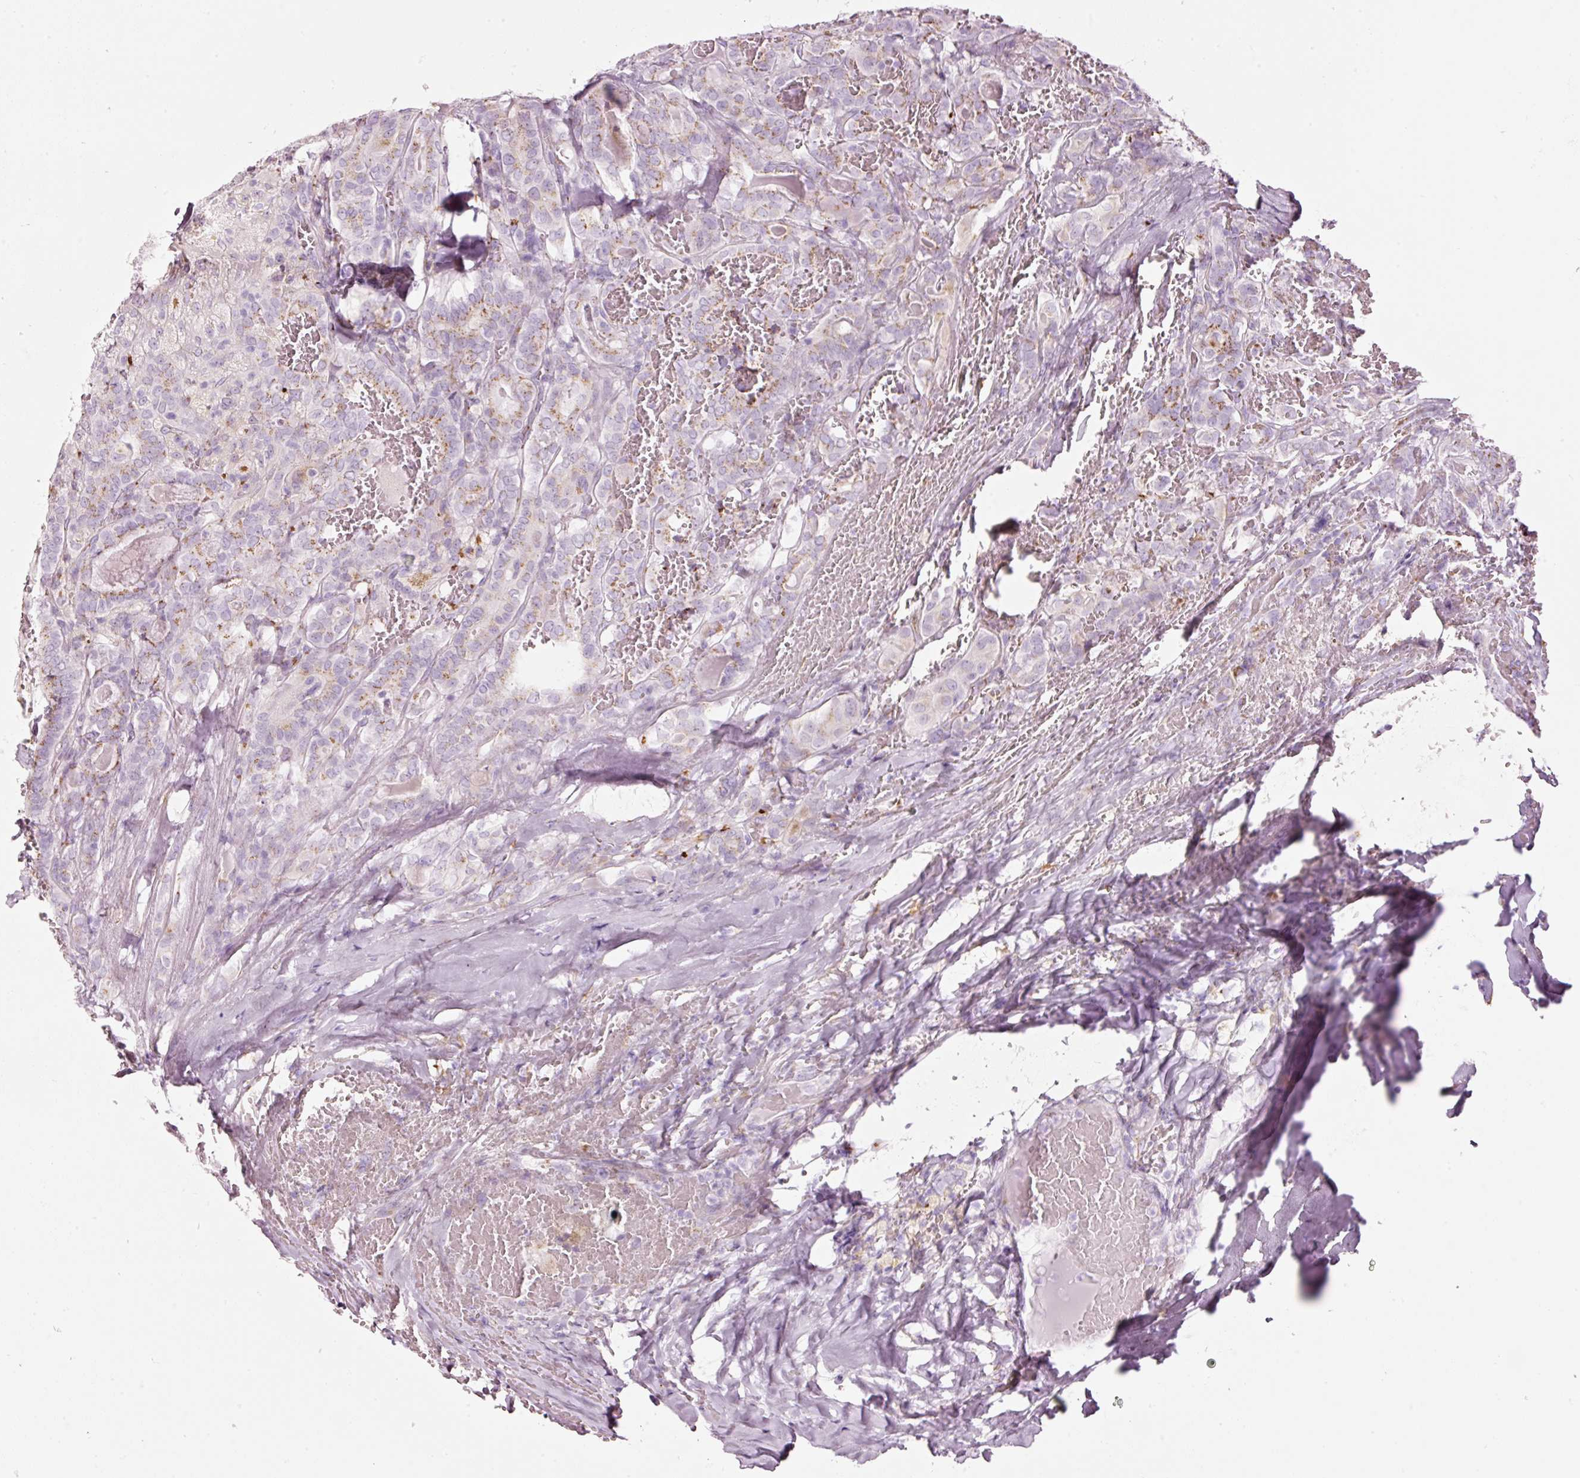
{"staining": {"intensity": "weak", "quantity": "25%-75%", "location": "cytoplasmic/membranous"}, "tissue": "thyroid cancer", "cell_type": "Tumor cells", "image_type": "cancer", "snomed": [{"axis": "morphology", "description": "Papillary adenocarcinoma, NOS"}, {"axis": "topography", "description": "Thyroid gland"}], "caption": "Immunohistochemistry (IHC) staining of thyroid papillary adenocarcinoma, which demonstrates low levels of weak cytoplasmic/membranous staining in approximately 25%-75% of tumor cells indicating weak cytoplasmic/membranous protein expression. The staining was performed using DAB (brown) for protein detection and nuclei were counterstained in hematoxylin (blue).", "gene": "SDF4", "patient": {"sex": "female", "age": 72}}